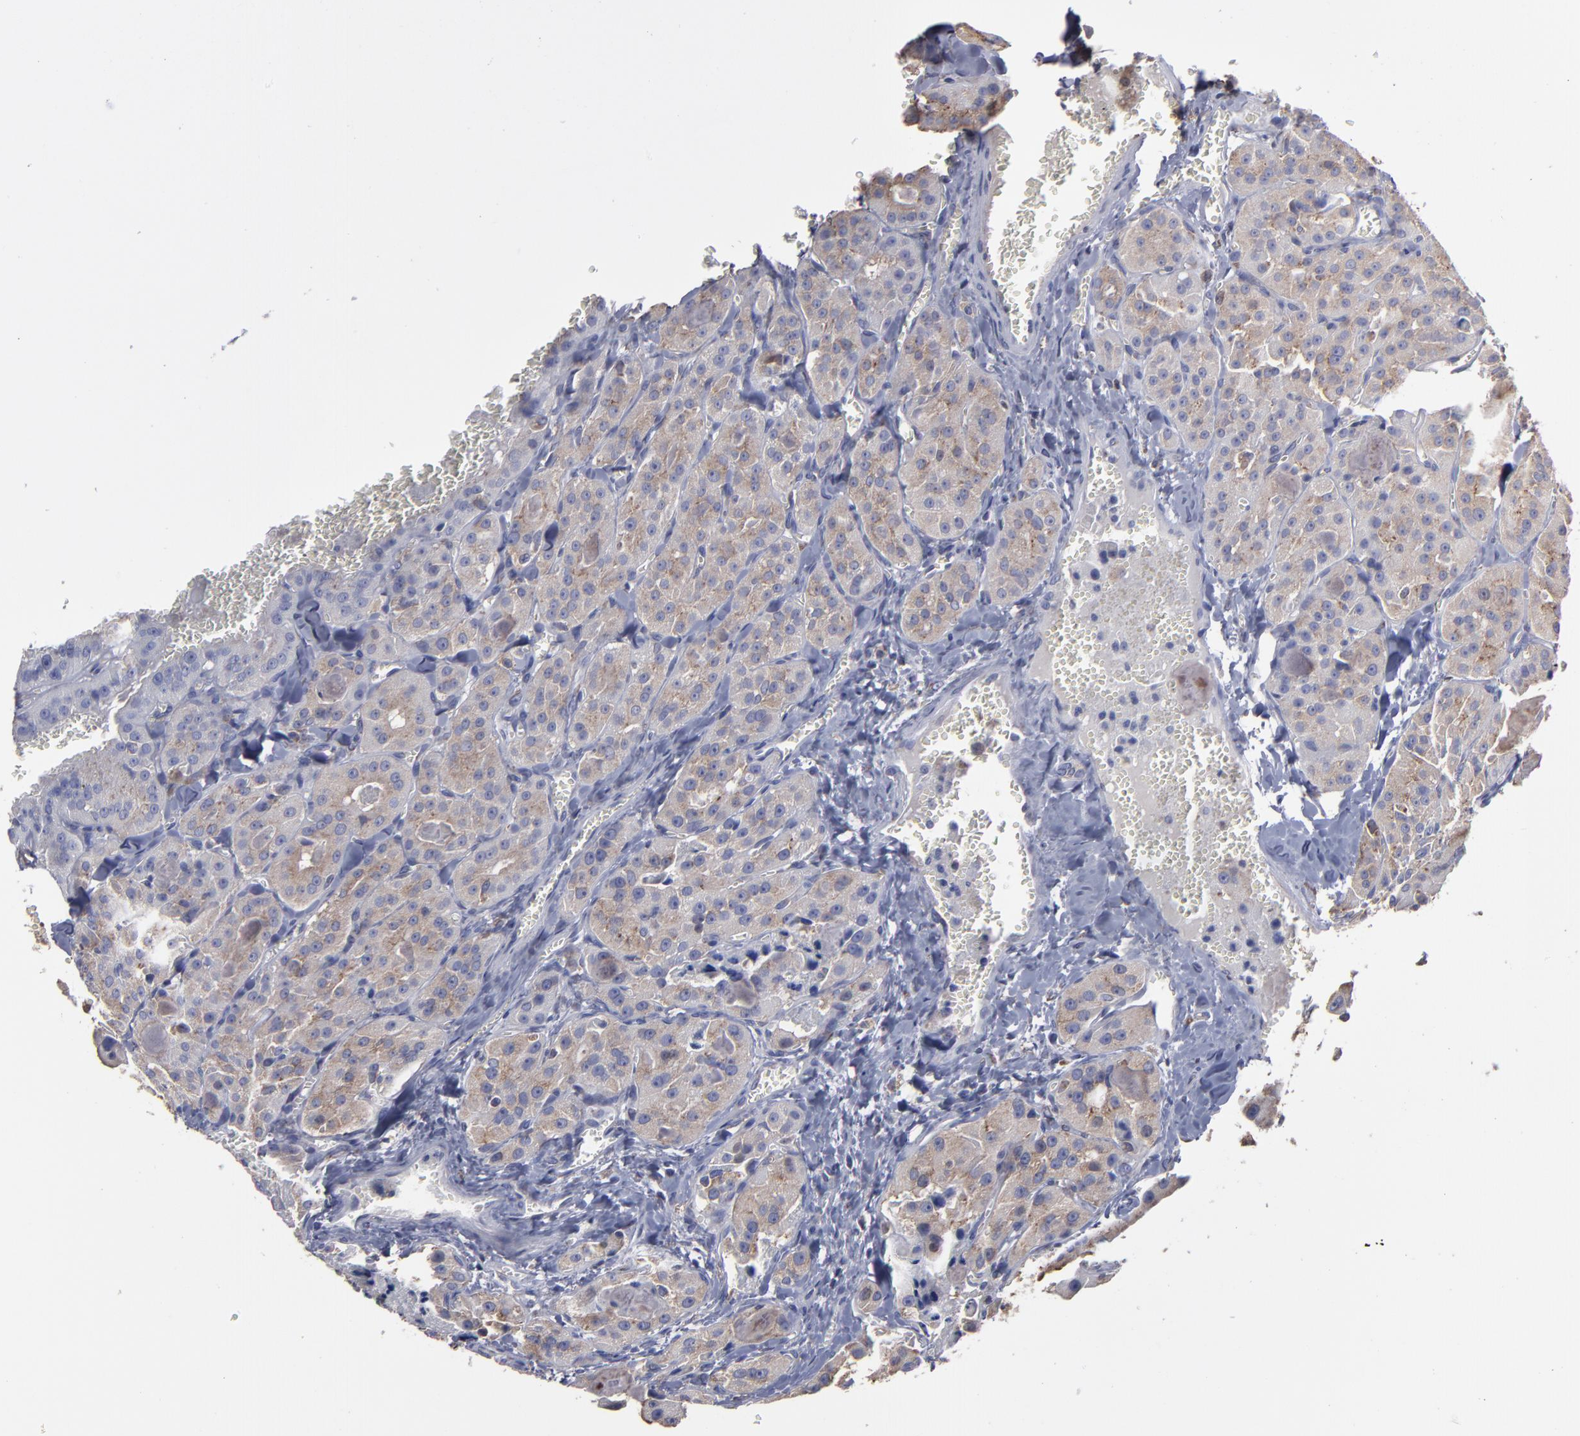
{"staining": {"intensity": "moderate", "quantity": ">75%", "location": "cytoplasmic/membranous"}, "tissue": "thyroid cancer", "cell_type": "Tumor cells", "image_type": "cancer", "snomed": [{"axis": "morphology", "description": "Carcinoma, NOS"}, {"axis": "topography", "description": "Thyroid gland"}], "caption": "Carcinoma (thyroid) stained with immunohistochemistry reveals moderate cytoplasmic/membranous staining in about >75% of tumor cells.", "gene": "SND1", "patient": {"sex": "male", "age": 76}}